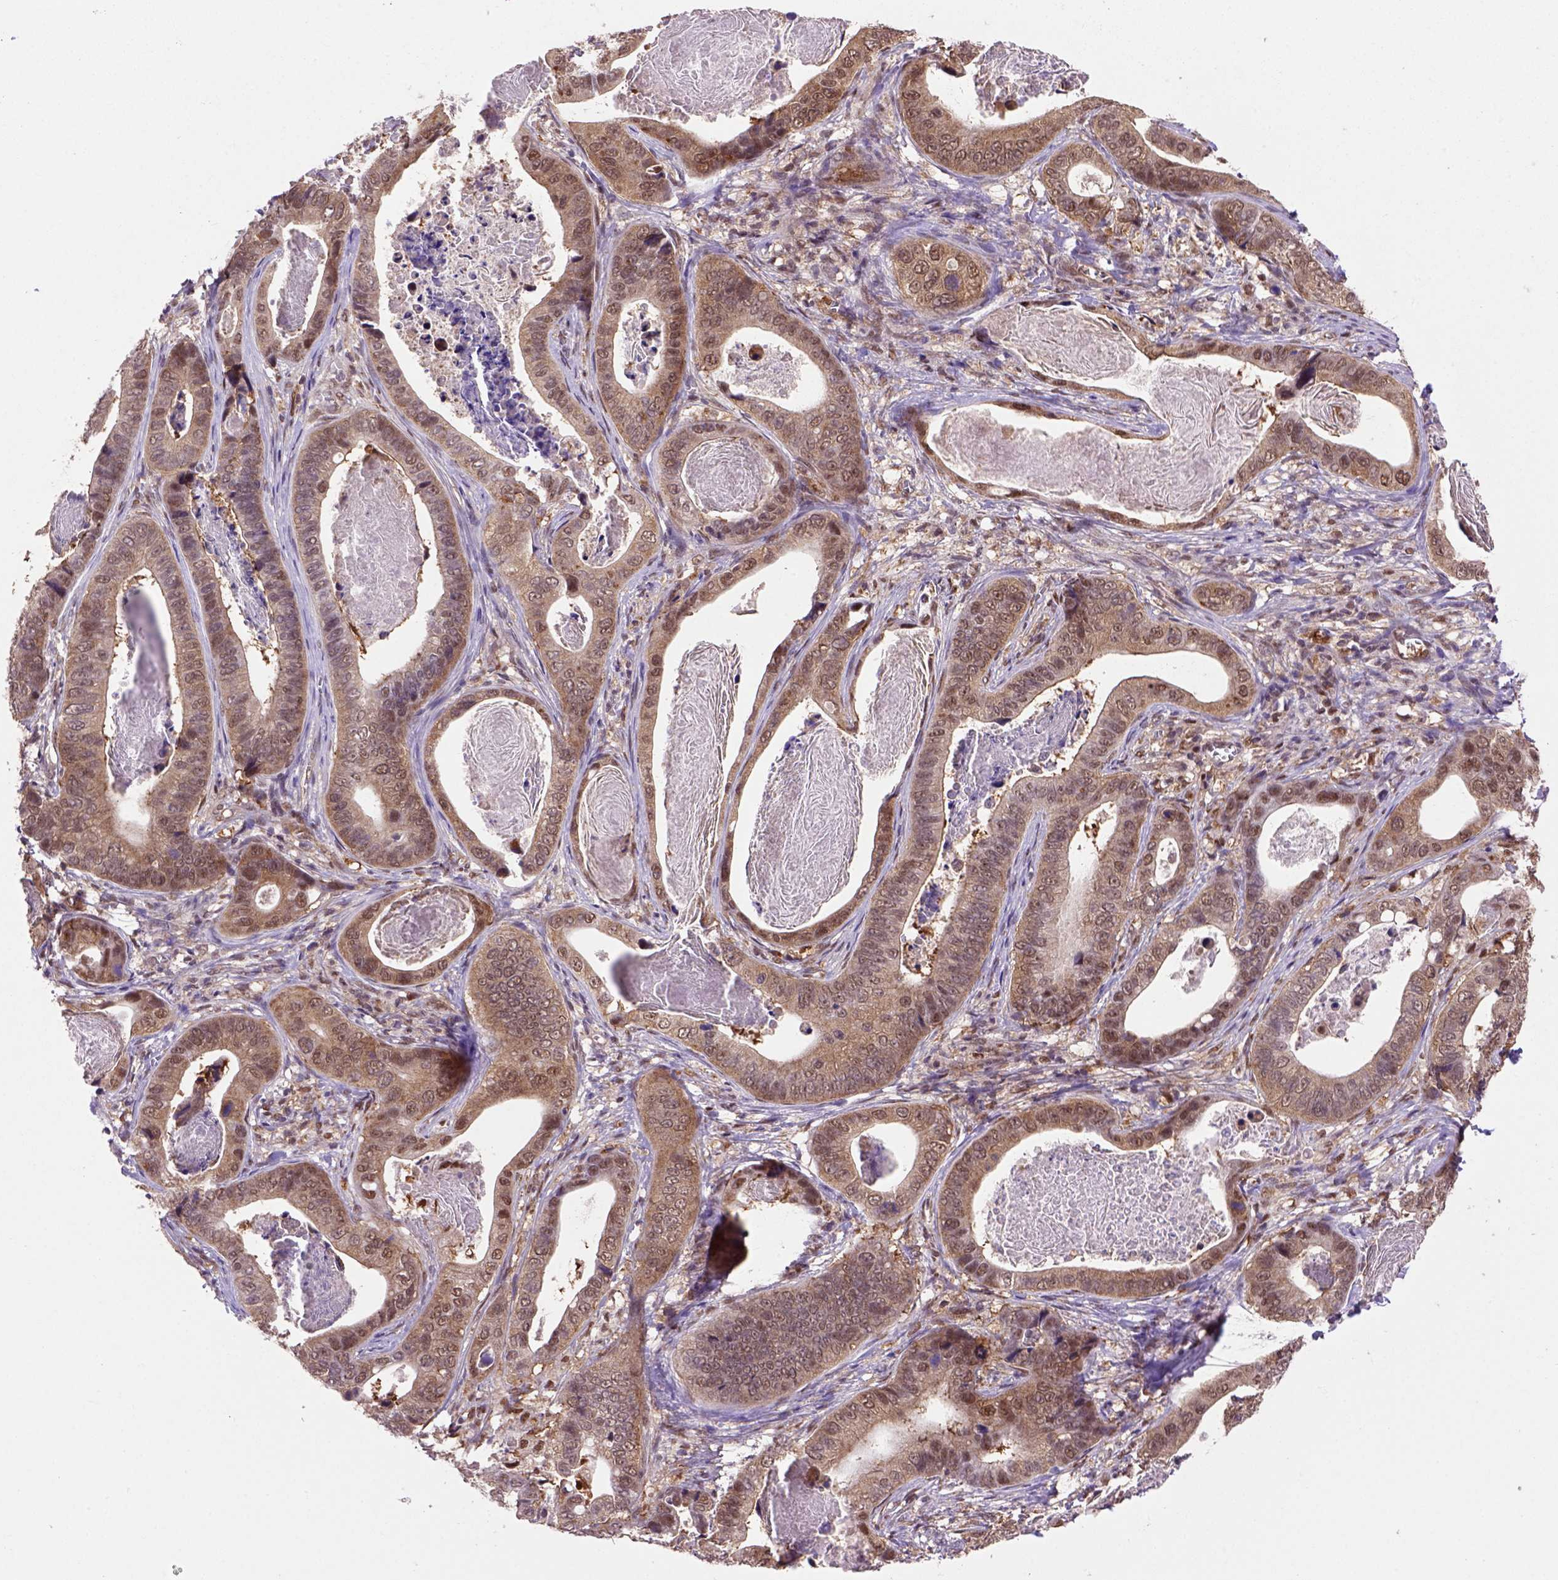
{"staining": {"intensity": "moderate", "quantity": ">75%", "location": "cytoplasmic/membranous,nuclear"}, "tissue": "stomach cancer", "cell_type": "Tumor cells", "image_type": "cancer", "snomed": [{"axis": "morphology", "description": "Adenocarcinoma, NOS"}, {"axis": "topography", "description": "Stomach"}], "caption": "This is a histology image of immunohistochemistry staining of stomach adenocarcinoma, which shows moderate expression in the cytoplasmic/membranous and nuclear of tumor cells.", "gene": "PSMC2", "patient": {"sex": "male", "age": 84}}